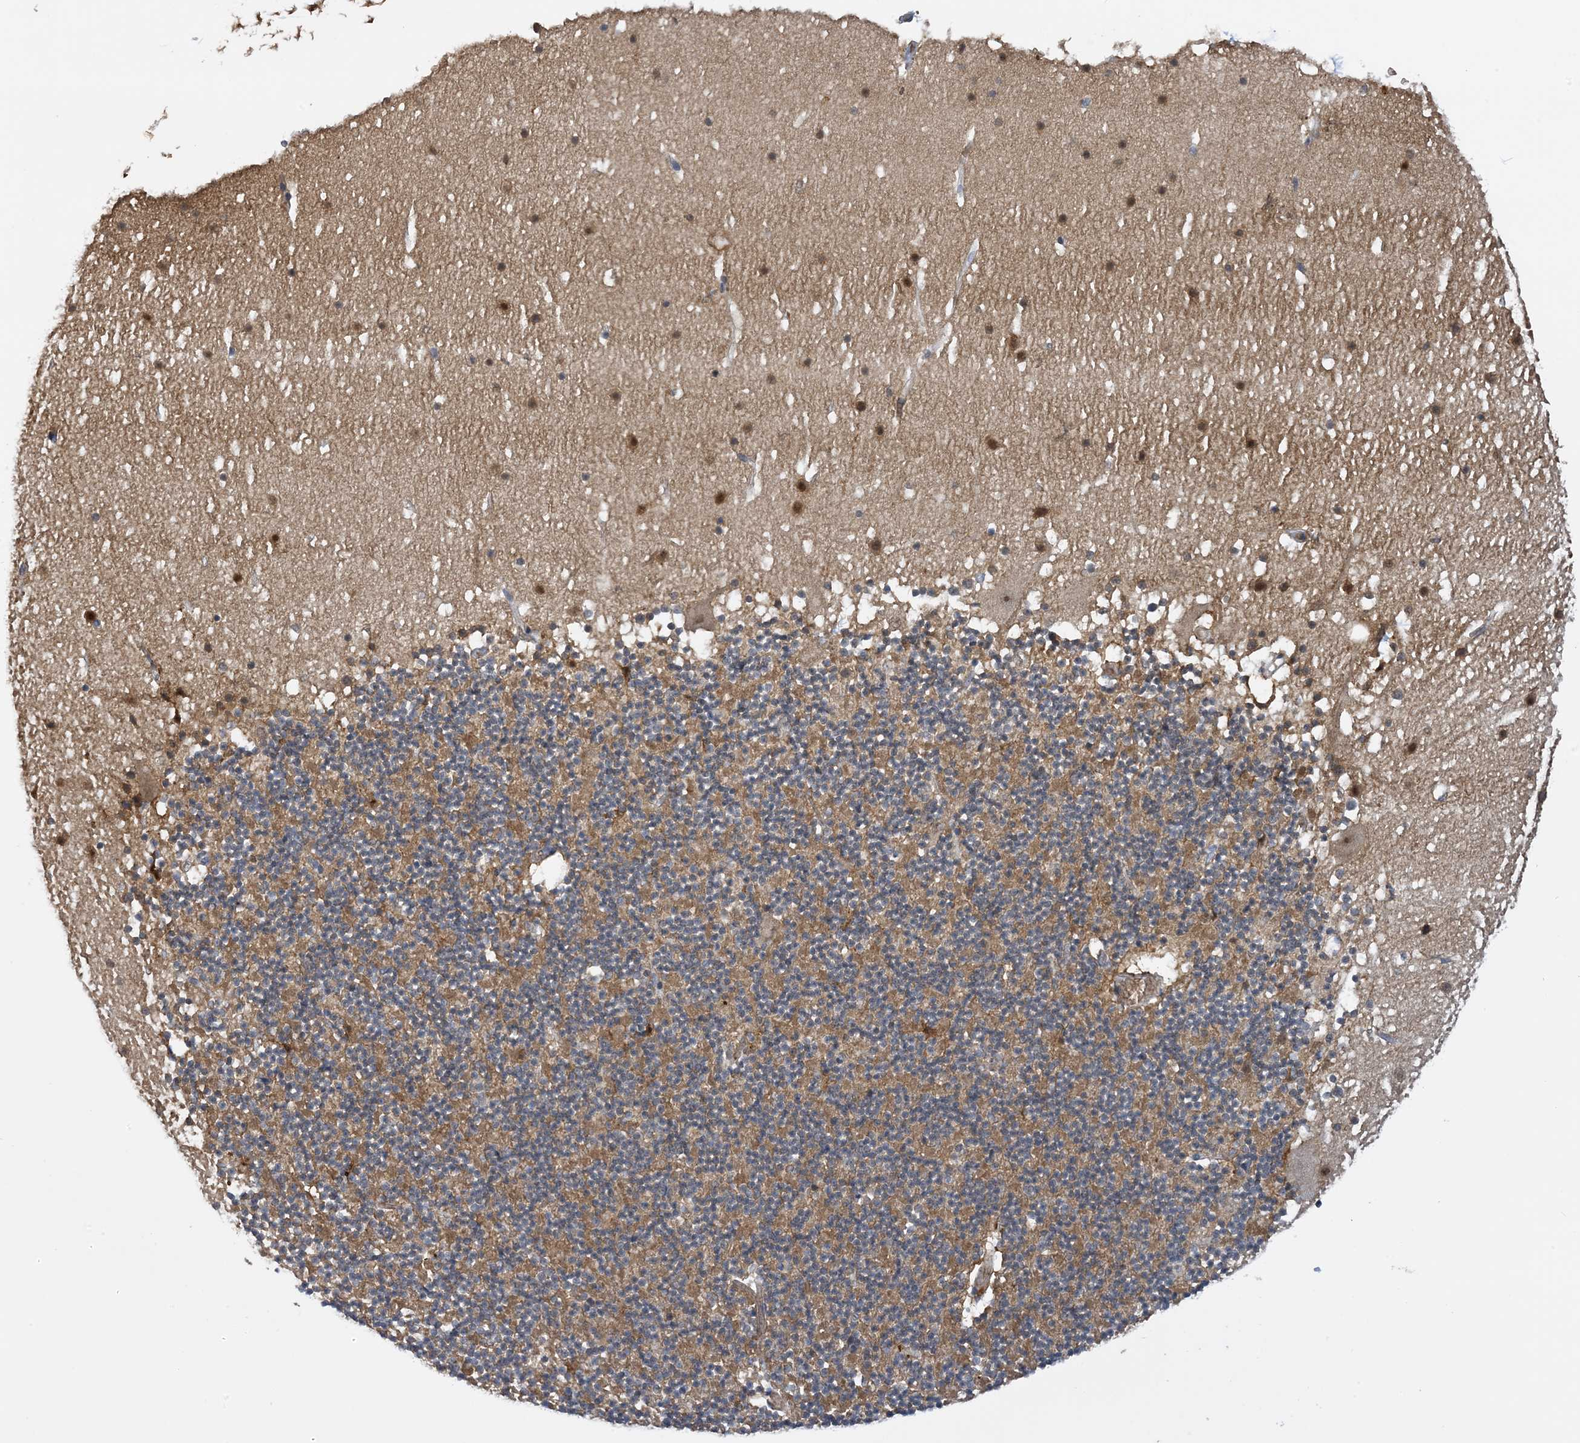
{"staining": {"intensity": "moderate", "quantity": "25%-75%", "location": "cytoplasmic/membranous"}, "tissue": "cerebellum", "cell_type": "Cells in granular layer", "image_type": "normal", "snomed": [{"axis": "morphology", "description": "Normal tissue, NOS"}, {"axis": "topography", "description": "Cerebellum"}], "caption": "Immunohistochemistry (IHC) (DAB (3,3'-diaminobenzidine)) staining of unremarkable human cerebellum shows moderate cytoplasmic/membranous protein expression in about 25%-75% of cells in granular layer. (brown staining indicates protein expression, while blue staining denotes nuclei).", "gene": "UBE2E1", "patient": {"sex": "male", "age": 57}}